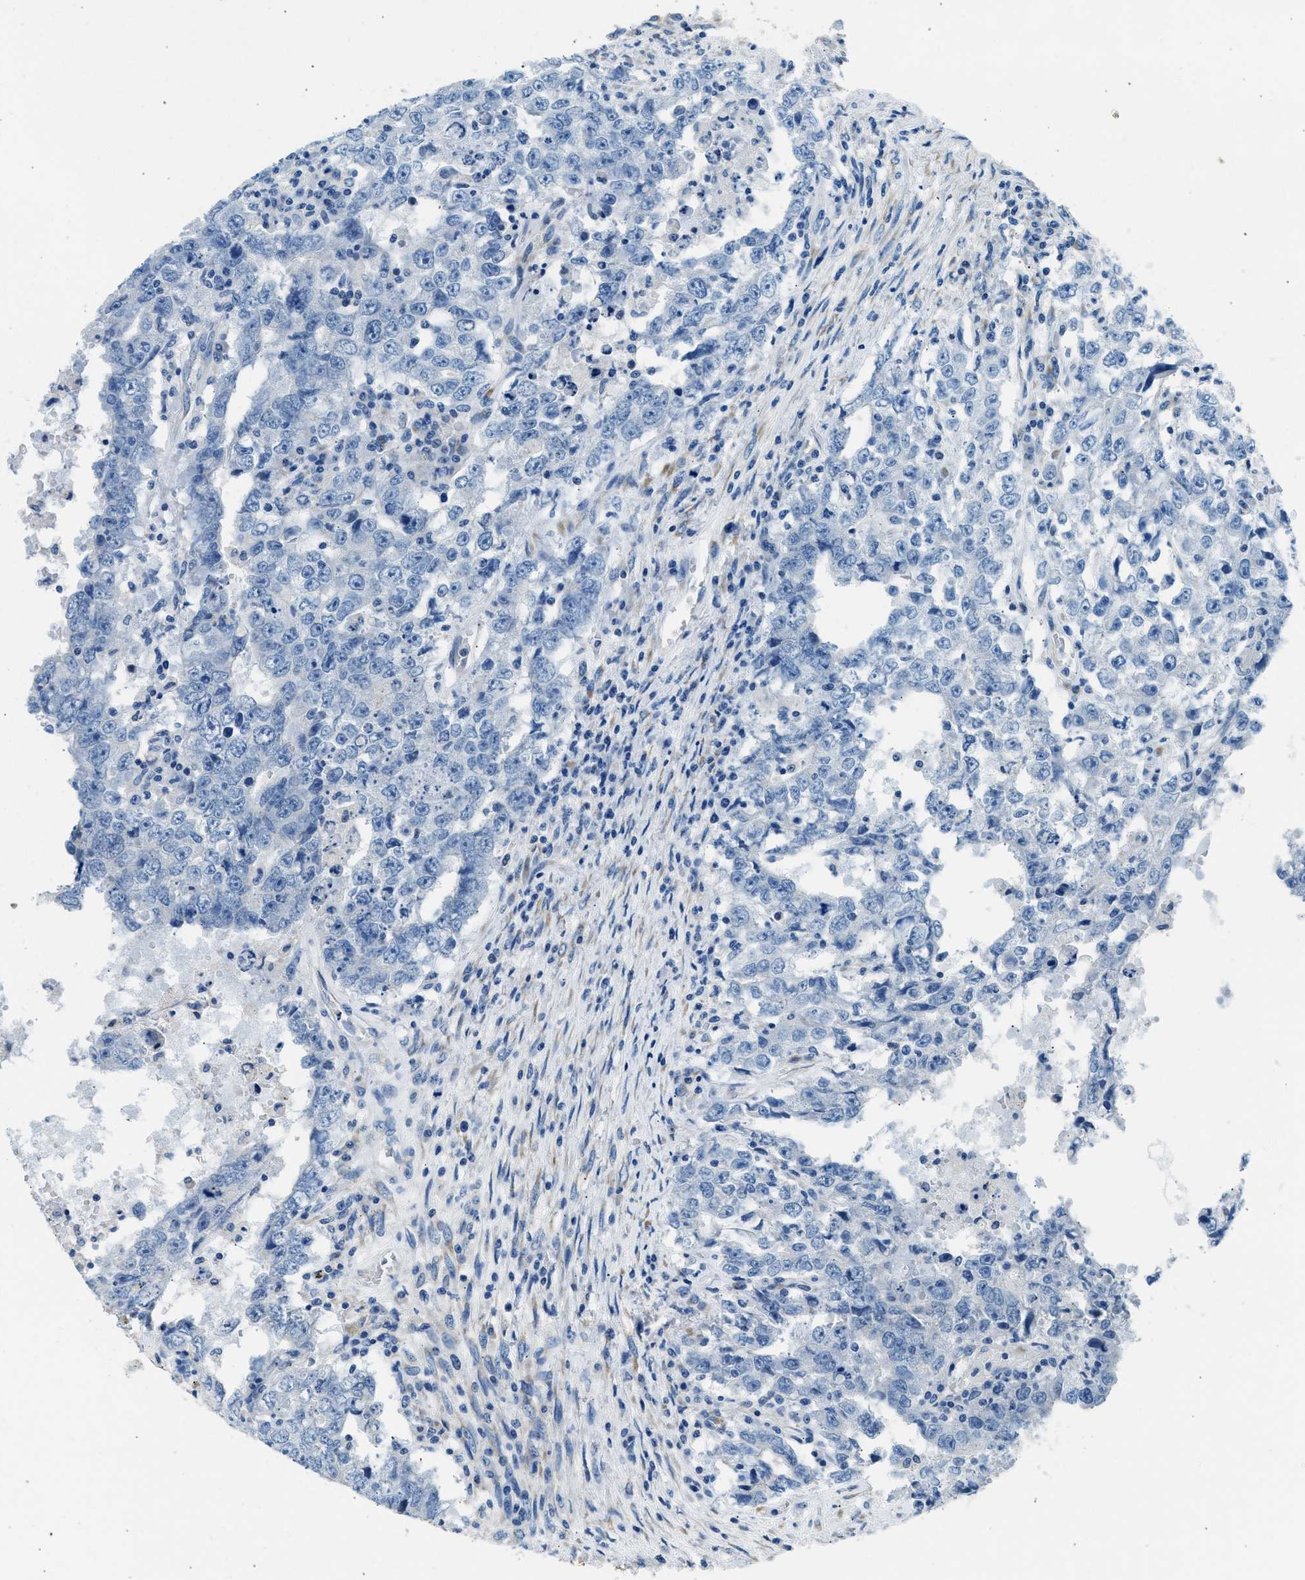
{"staining": {"intensity": "negative", "quantity": "none", "location": "none"}, "tissue": "testis cancer", "cell_type": "Tumor cells", "image_type": "cancer", "snomed": [{"axis": "morphology", "description": "Carcinoma, Embryonal, NOS"}, {"axis": "topography", "description": "Testis"}], "caption": "Tumor cells are negative for protein expression in human testis embryonal carcinoma.", "gene": "CLDN18", "patient": {"sex": "male", "age": 26}}